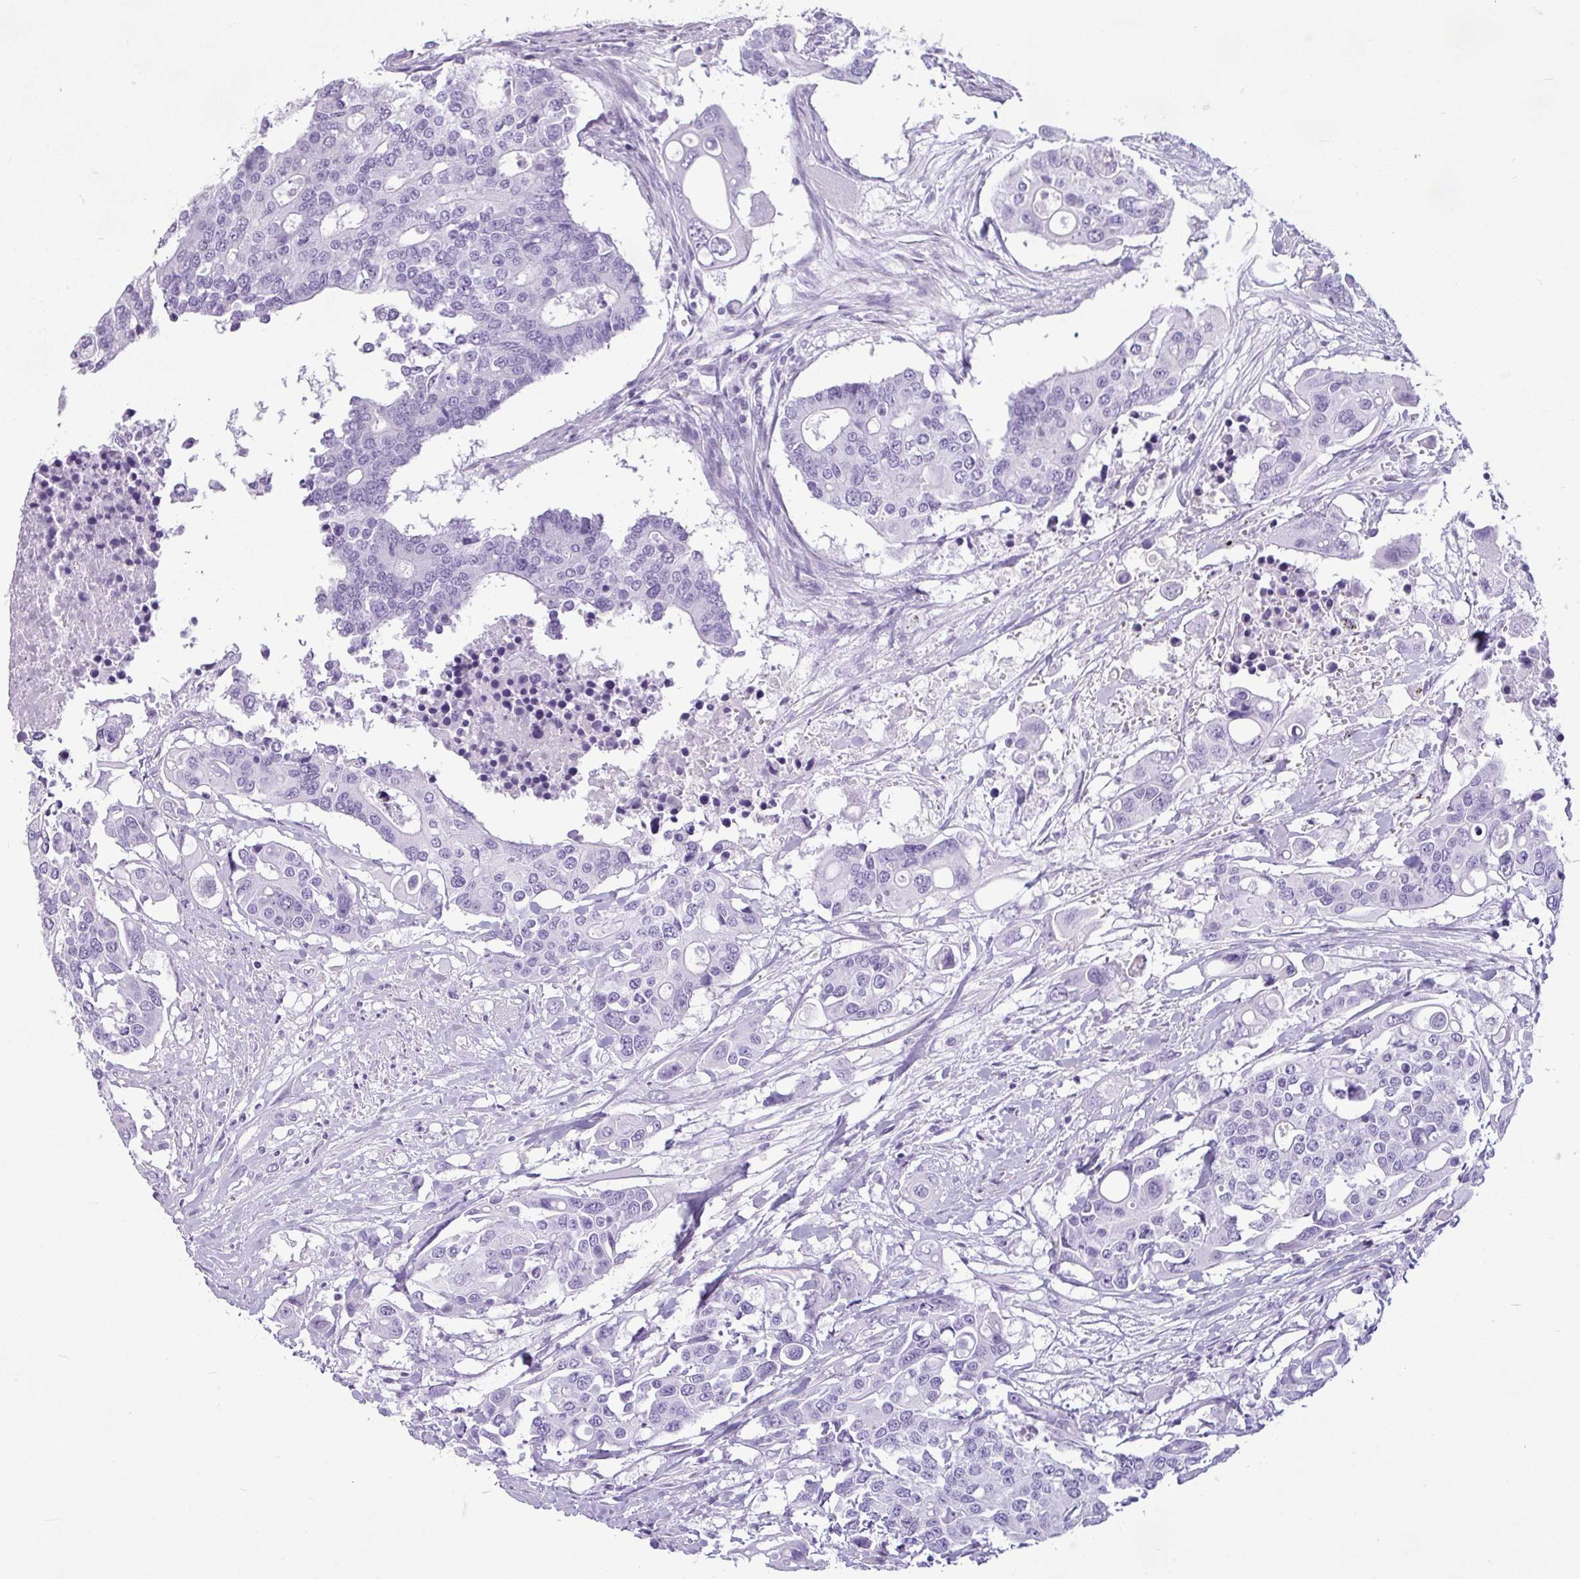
{"staining": {"intensity": "negative", "quantity": "none", "location": "none"}, "tissue": "colorectal cancer", "cell_type": "Tumor cells", "image_type": "cancer", "snomed": [{"axis": "morphology", "description": "Adenocarcinoma, NOS"}, {"axis": "topography", "description": "Colon"}], "caption": "Colorectal adenocarcinoma was stained to show a protein in brown. There is no significant staining in tumor cells.", "gene": "AMY1B", "patient": {"sex": "male", "age": 77}}